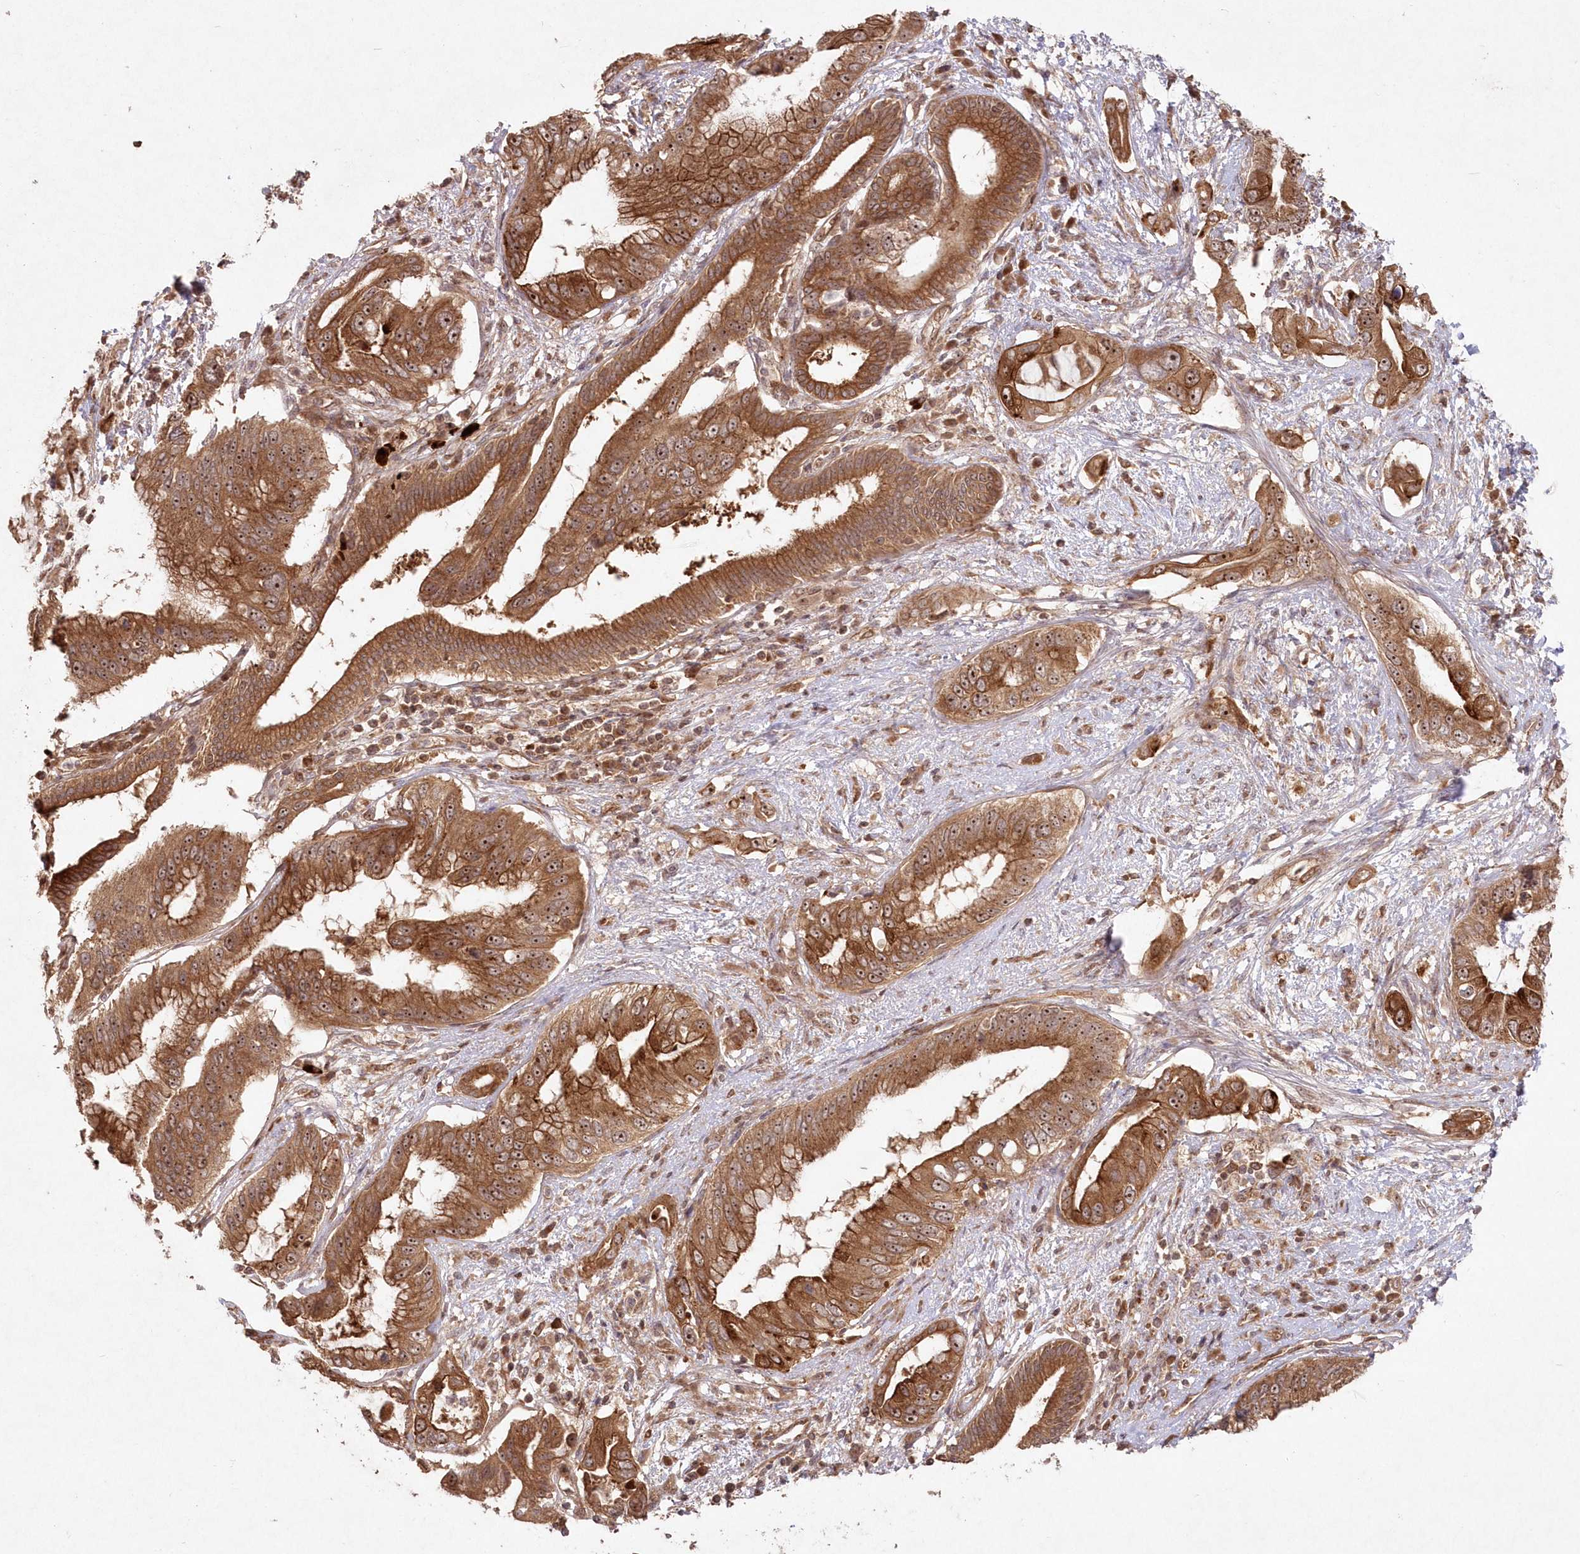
{"staining": {"intensity": "strong", "quantity": ">75%", "location": "cytoplasmic/membranous,nuclear"}, "tissue": "pancreatic cancer", "cell_type": "Tumor cells", "image_type": "cancer", "snomed": [{"axis": "morphology", "description": "Inflammation, NOS"}, {"axis": "morphology", "description": "Adenocarcinoma, NOS"}, {"axis": "topography", "description": "Pancreas"}], "caption": "Human adenocarcinoma (pancreatic) stained with a brown dye reveals strong cytoplasmic/membranous and nuclear positive staining in about >75% of tumor cells.", "gene": "SERINC1", "patient": {"sex": "female", "age": 56}}